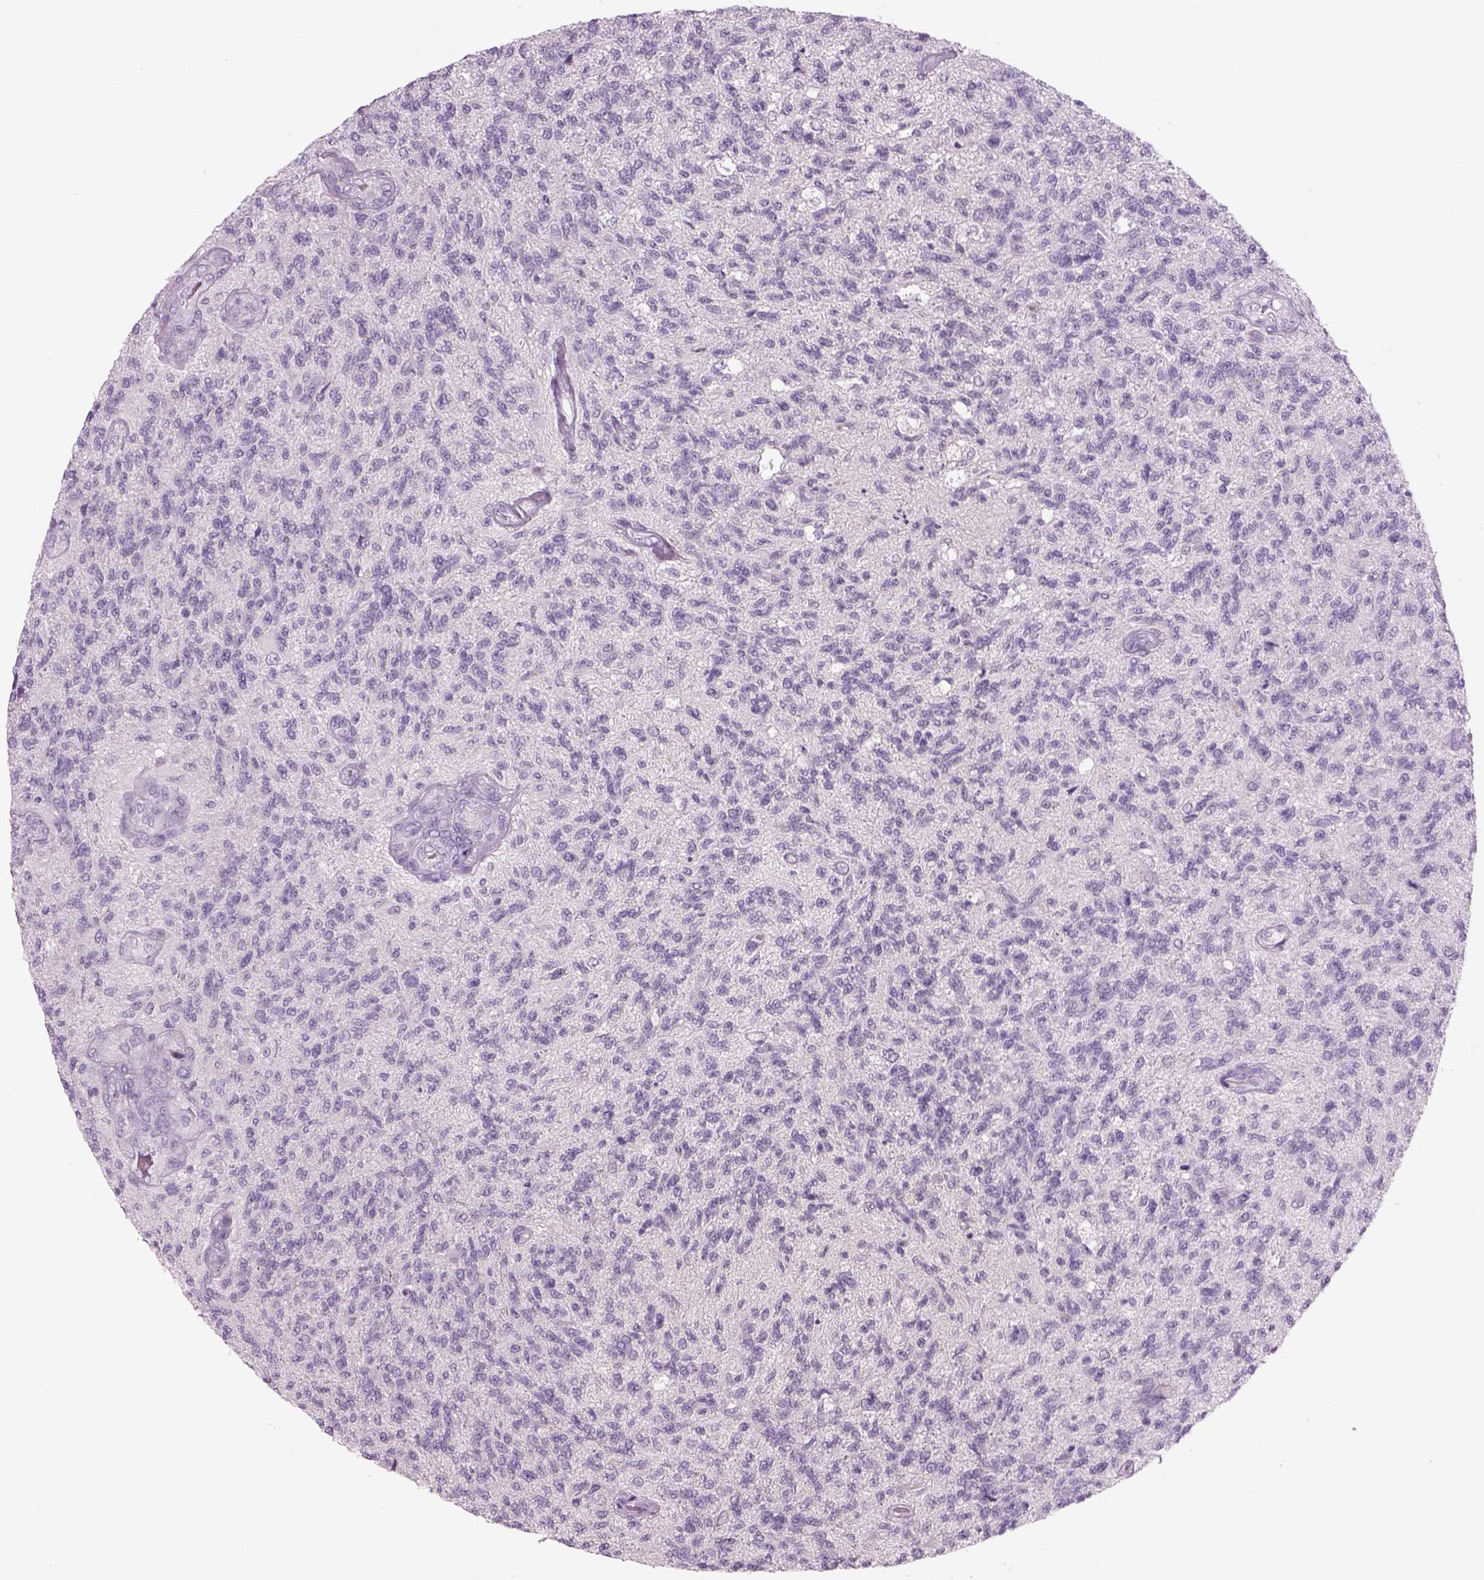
{"staining": {"intensity": "negative", "quantity": "none", "location": "none"}, "tissue": "glioma", "cell_type": "Tumor cells", "image_type": "cancer", "snomed": [{"axis": "morphology", "description": "Glioma, malignant, High grade"}, {"axis": "topography", "description": "Brain"}], "caption": "Tumor cells show no significant protein expression in malignant glioma (high-grade).", "gene": "MDH1B", "patient": {"sex": "male", "age": 56}}